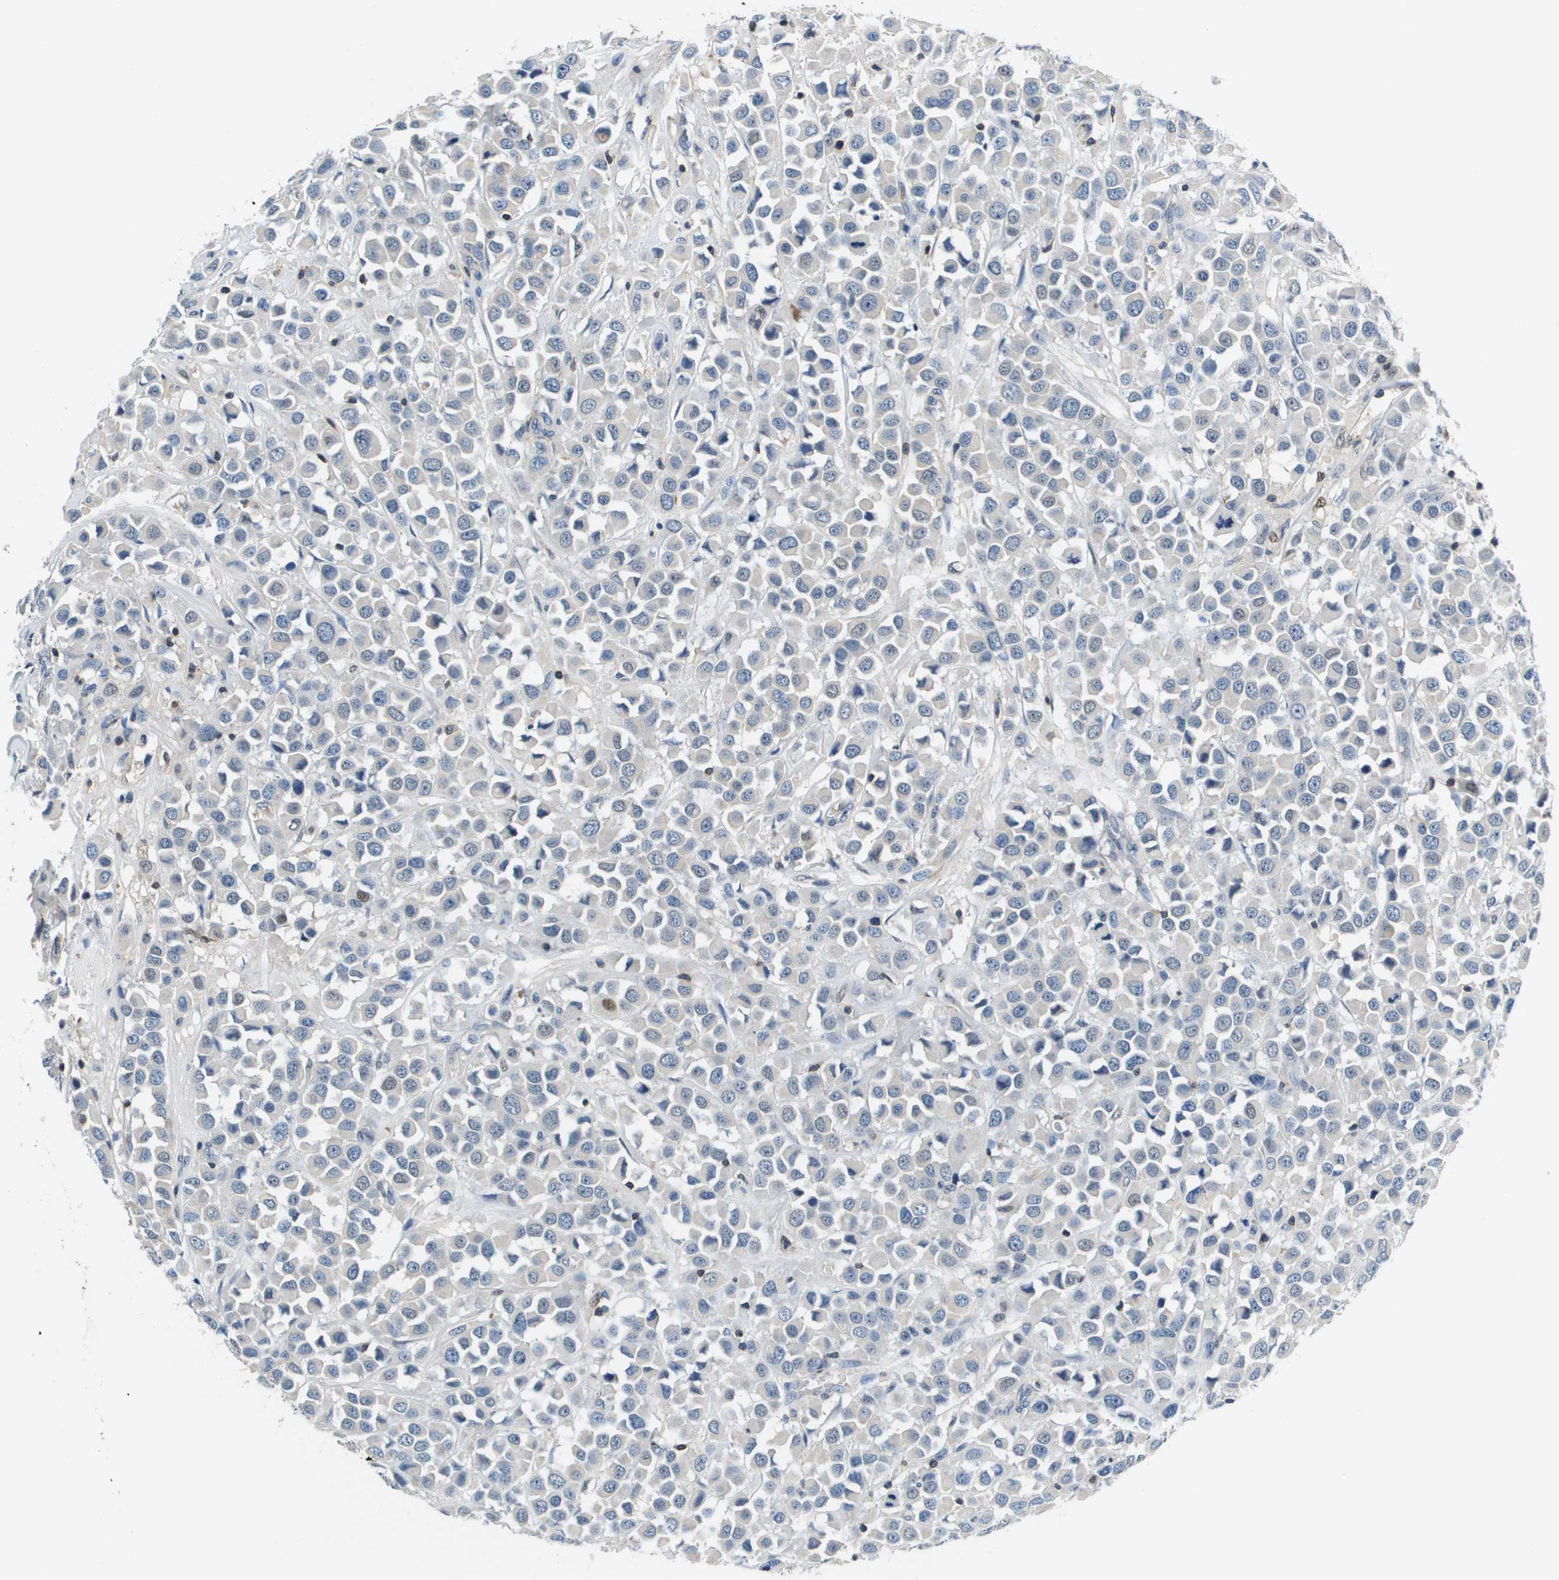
{"staining": {"intensity": "negative", "quantity": "none", "location": "none"}, "tissue": "breast cancer", "cell_type": "Tumor cells", "image_type": "cancer", "snomed": [{"axis": "morphology", "description": "Duct carcinoma"}, {"axis": "topography", "description": "Breast"}], "caption": "This is a photomicrograph of immunohistochemistry (IHC) staining of intraductal carcinoma (breast), which shows no staining in tumor cells.", "gene": "KCNQ5", "patient": {"sex": "female", "age": 61}}